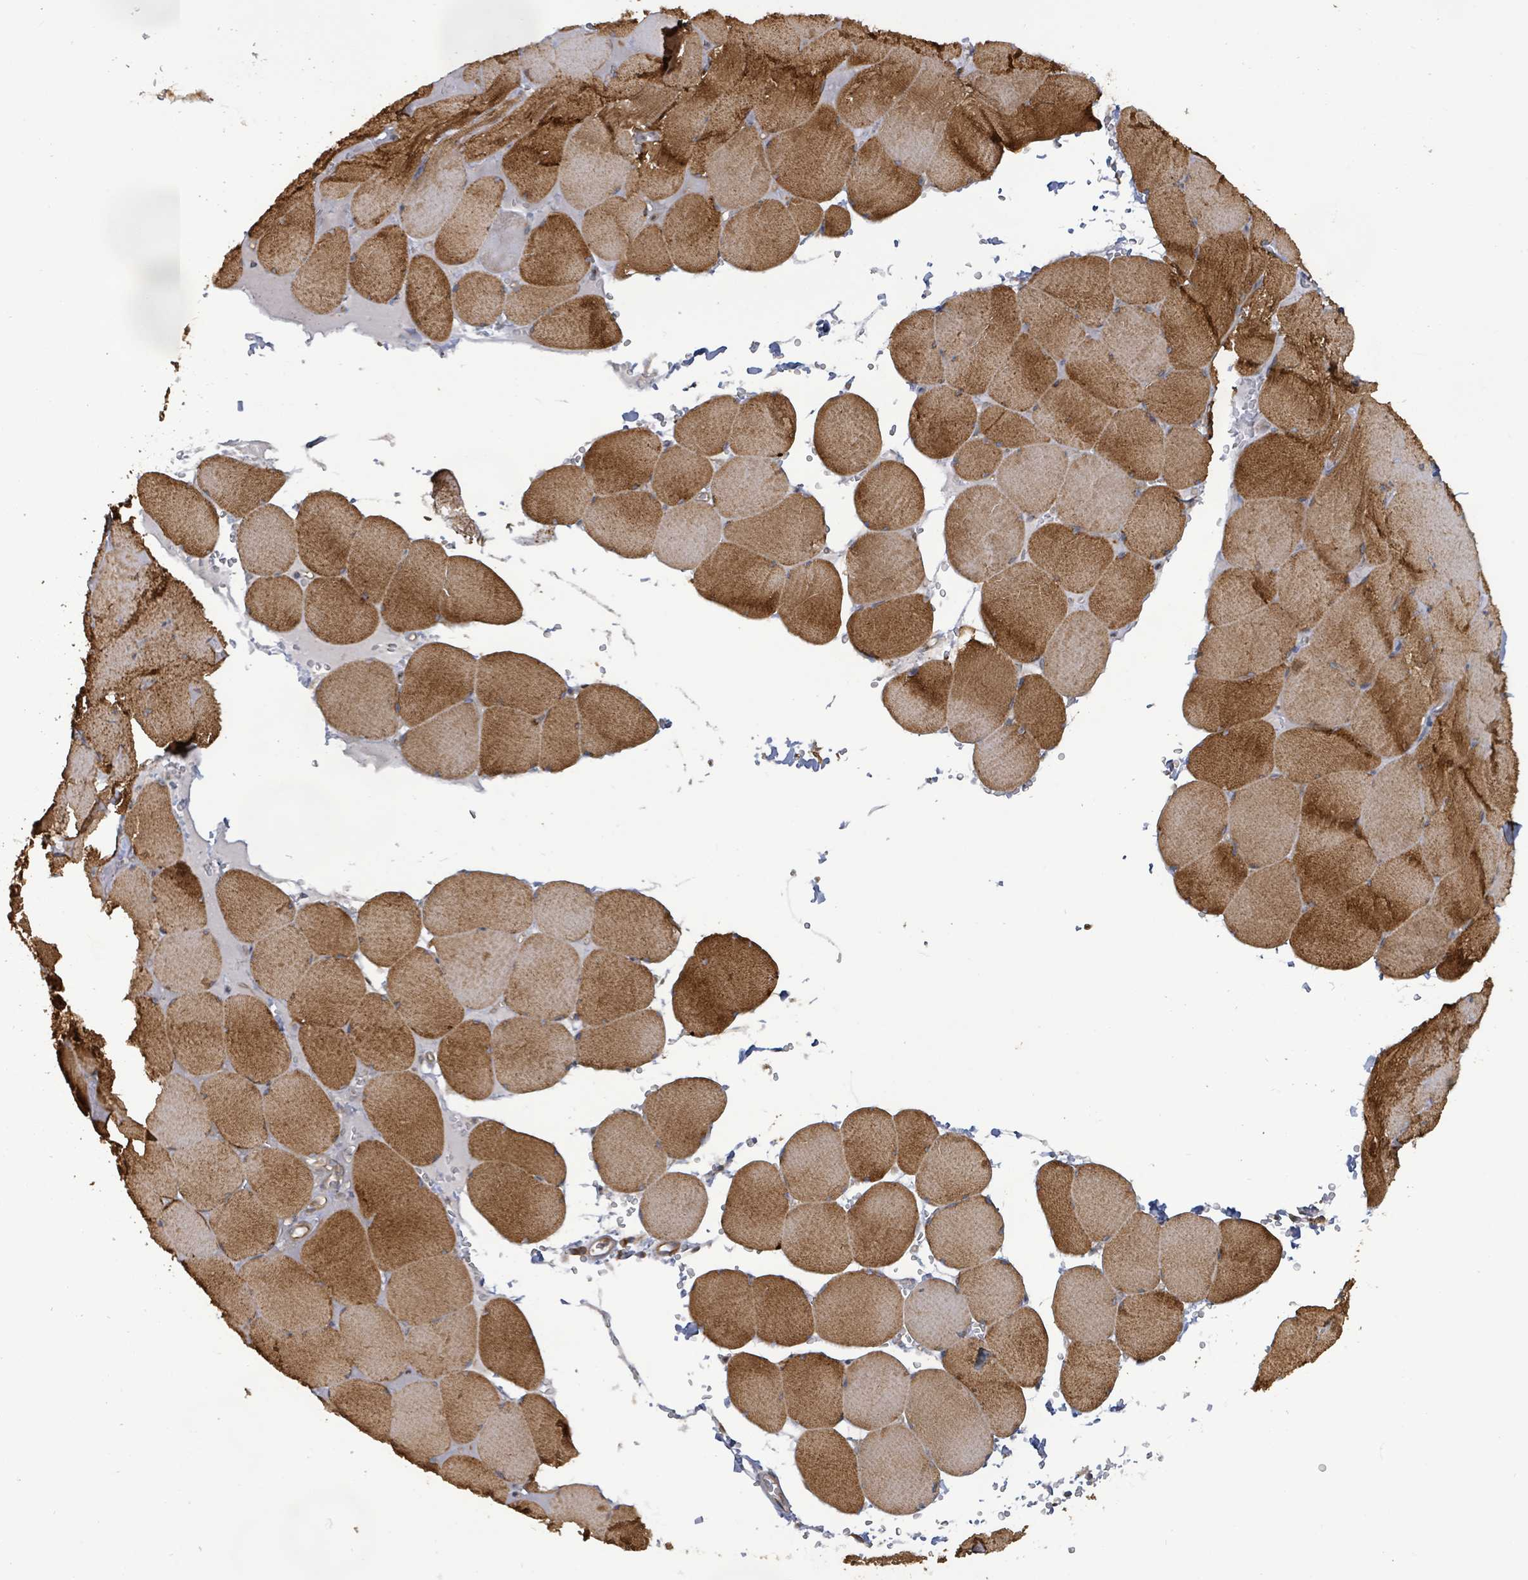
{"staining": {"intensity": "strong", "quantity": ">75%", "location": "cytoplasmic/membranous"}, "tissue": "skeletal muscle", "cell_type": "Myocytes", "image_type": "normal", "snomed": [{"axis": "morphology", "description": "Normal tissue, NOS"}, {"axis": "topography", "description": "Skeletal muscle"}, {"axis": "topography", "description": "Head-Neck"}], "caption": "IHC staining of normal skeletal muscle, which displays high levels of strong cytoplasmic/membranous expression in approximately >75% of myocytes indicating strong cytoplasmic/membranous protein expression. The staining was performed using DAB (brown) for protein detection and nuclei were counterstained in hematoxylin (blue).", "gene": "KBTBD11", "patient": {"sex": "male", "age": 66}}